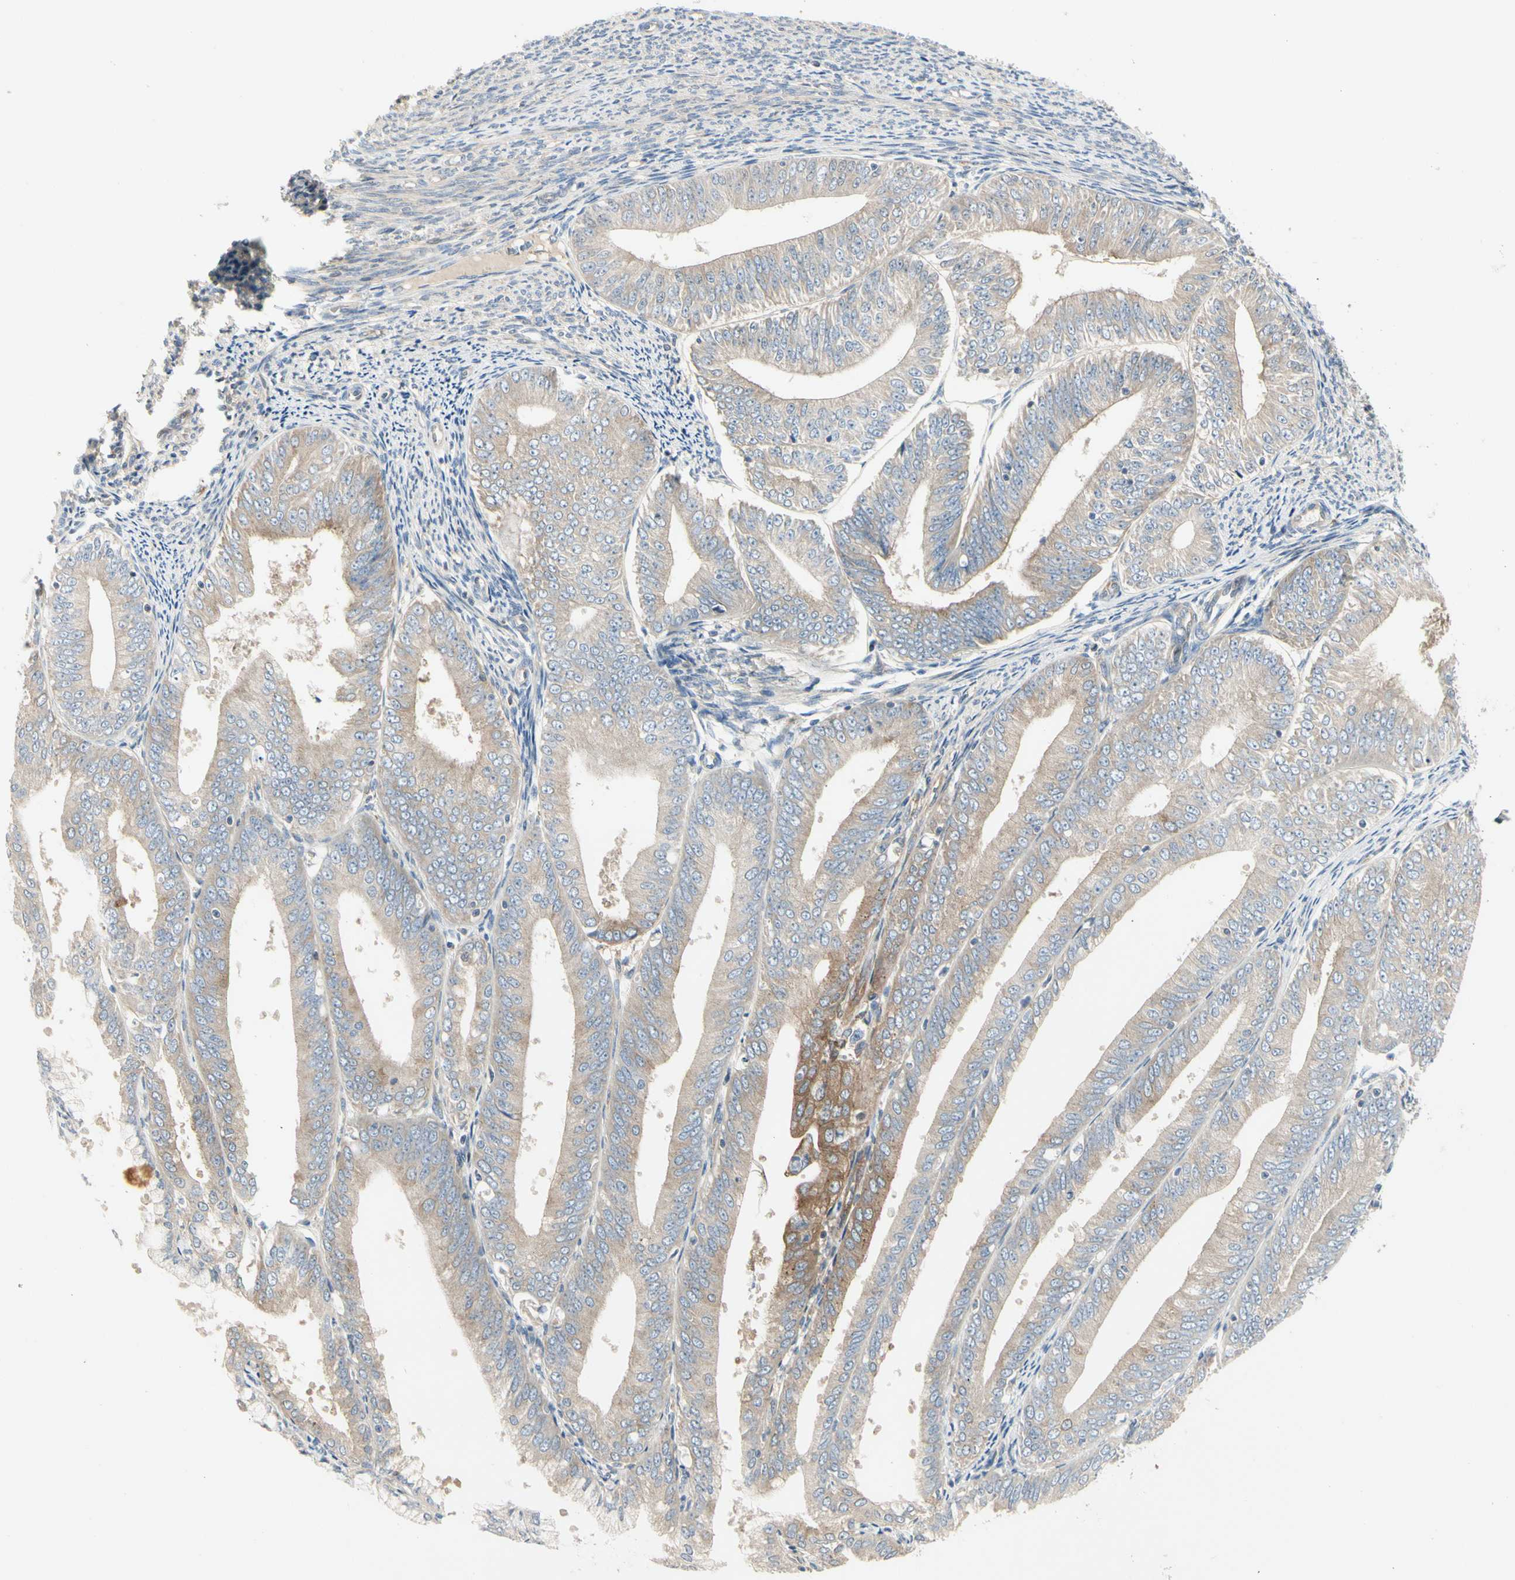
{"staining": {"intensity": "weak", "quantity": ">75%", "location": "cytoplasmic/membranous"}, "tissue": "endometrial cancer", "cell_type": "Tumor cells", "image_type": "cancer", "snomed": [{"axis": "morphology", "description": "Adenocarcinoma, NOS"}, {"axis": "topography", "description": "Endometrium"}], "caption": "Immunohistochemistry (IHC) staining of endometrial cancer, which demonstrates low levels of weak cytoplasmic/membranous staining in approximately >75% of tumor cells indicating weak cytoplasmic/membranous protein staining. The staining was performed using DAB (3,3'-diaminobenzidine) (brown) for protein detection and nuclei were counterstained in hematoxylin (blue).", "gene": "NFKB2", "patient": {"sex": "female", "age": 63}}